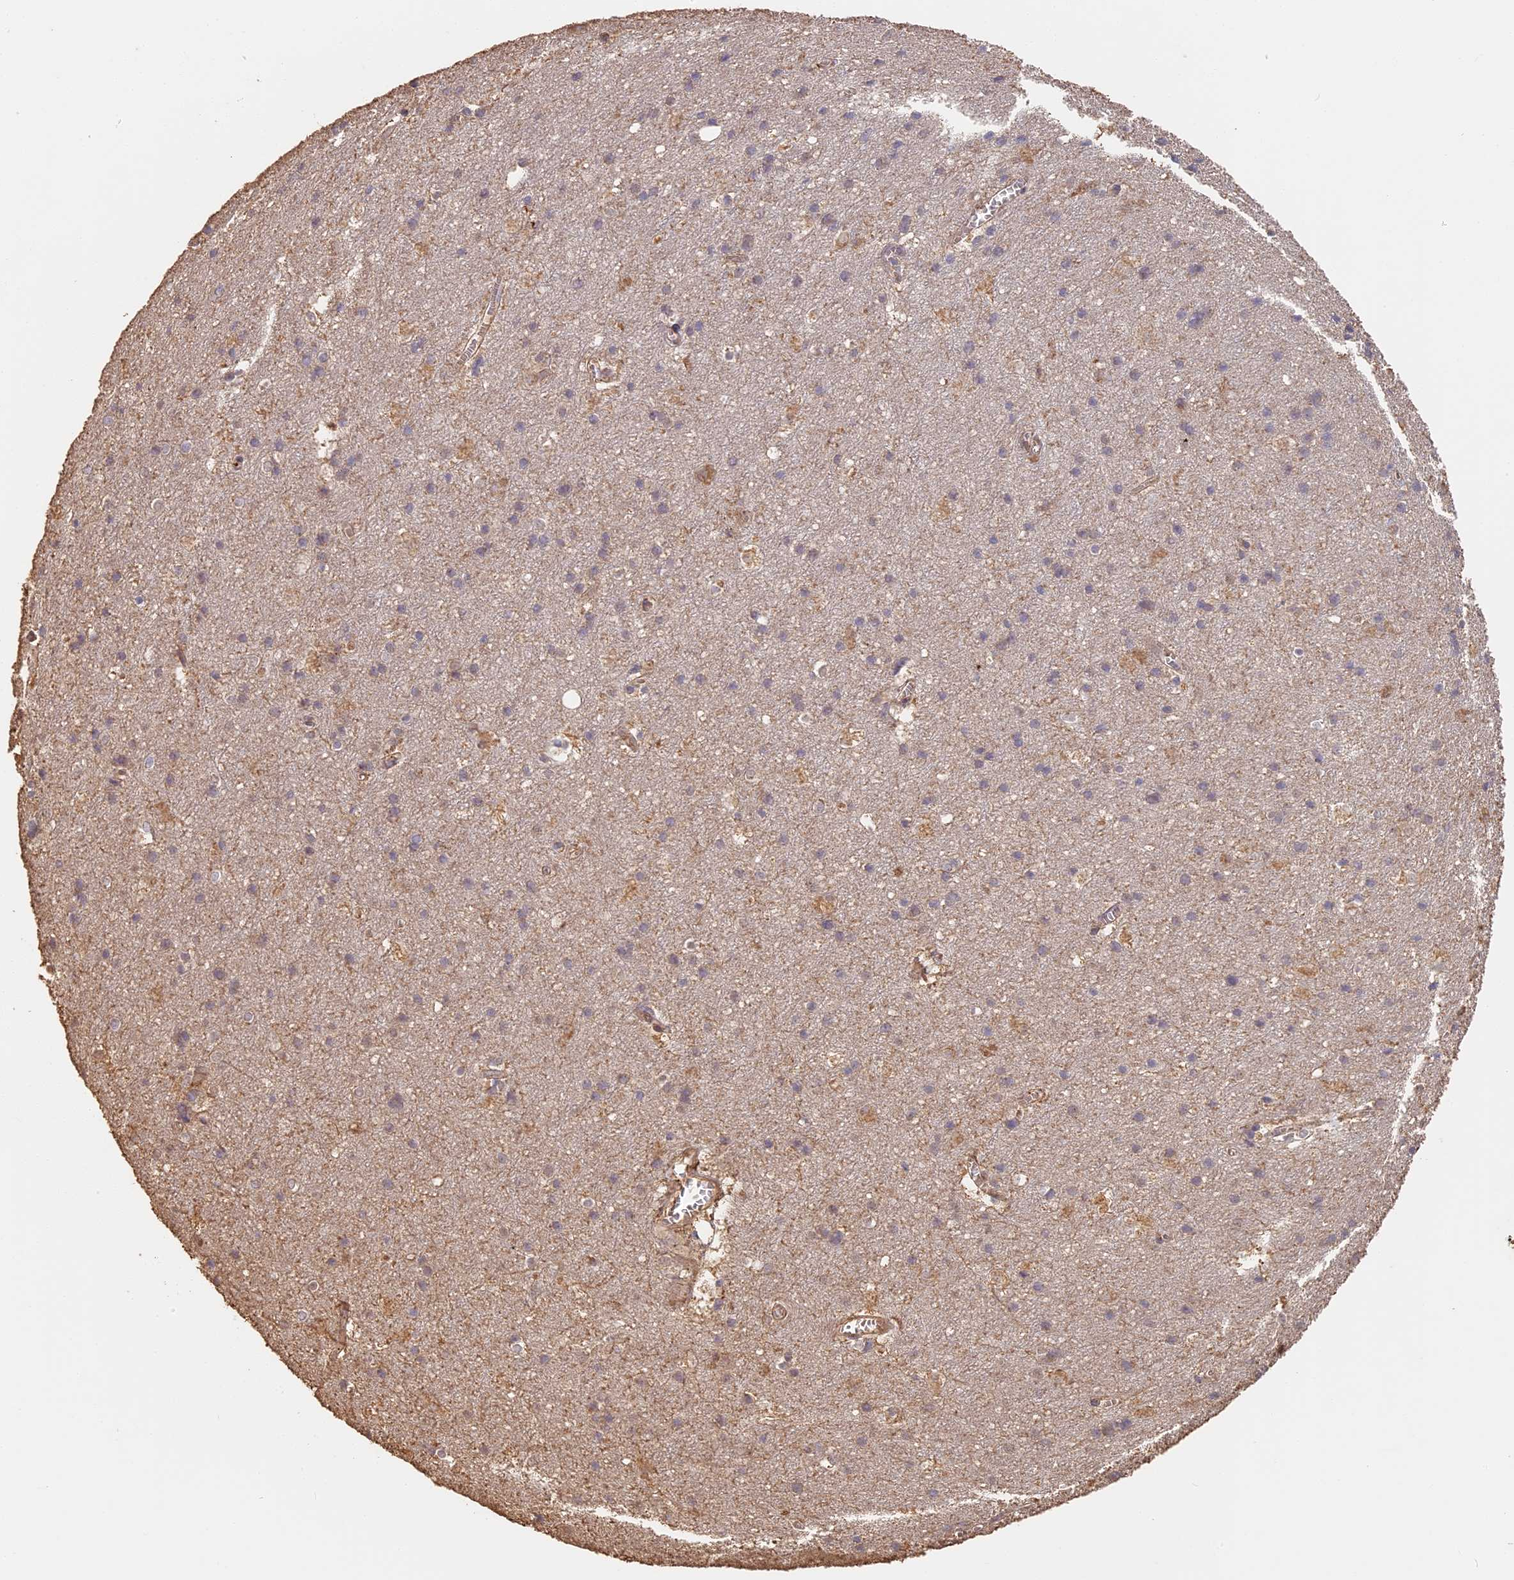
{"staining": {"intensity": "negative", "quantity": "none", "location": "none"}, "tissue": "cerebral cortex", "cell_type": "Endothelial cells", "image_type": "normal", "snomed": [{"axis": "morphology", "description": "Normal tissue, NOS"}, {"axis": "topography", "description": "Cerebral cortex"}], "caption": "This is an IHC image of normal human cerebral cortex. There is no expression in endothelial cells.", "gene": "STX16", "patient": {"sex": "male", "age": 54}}